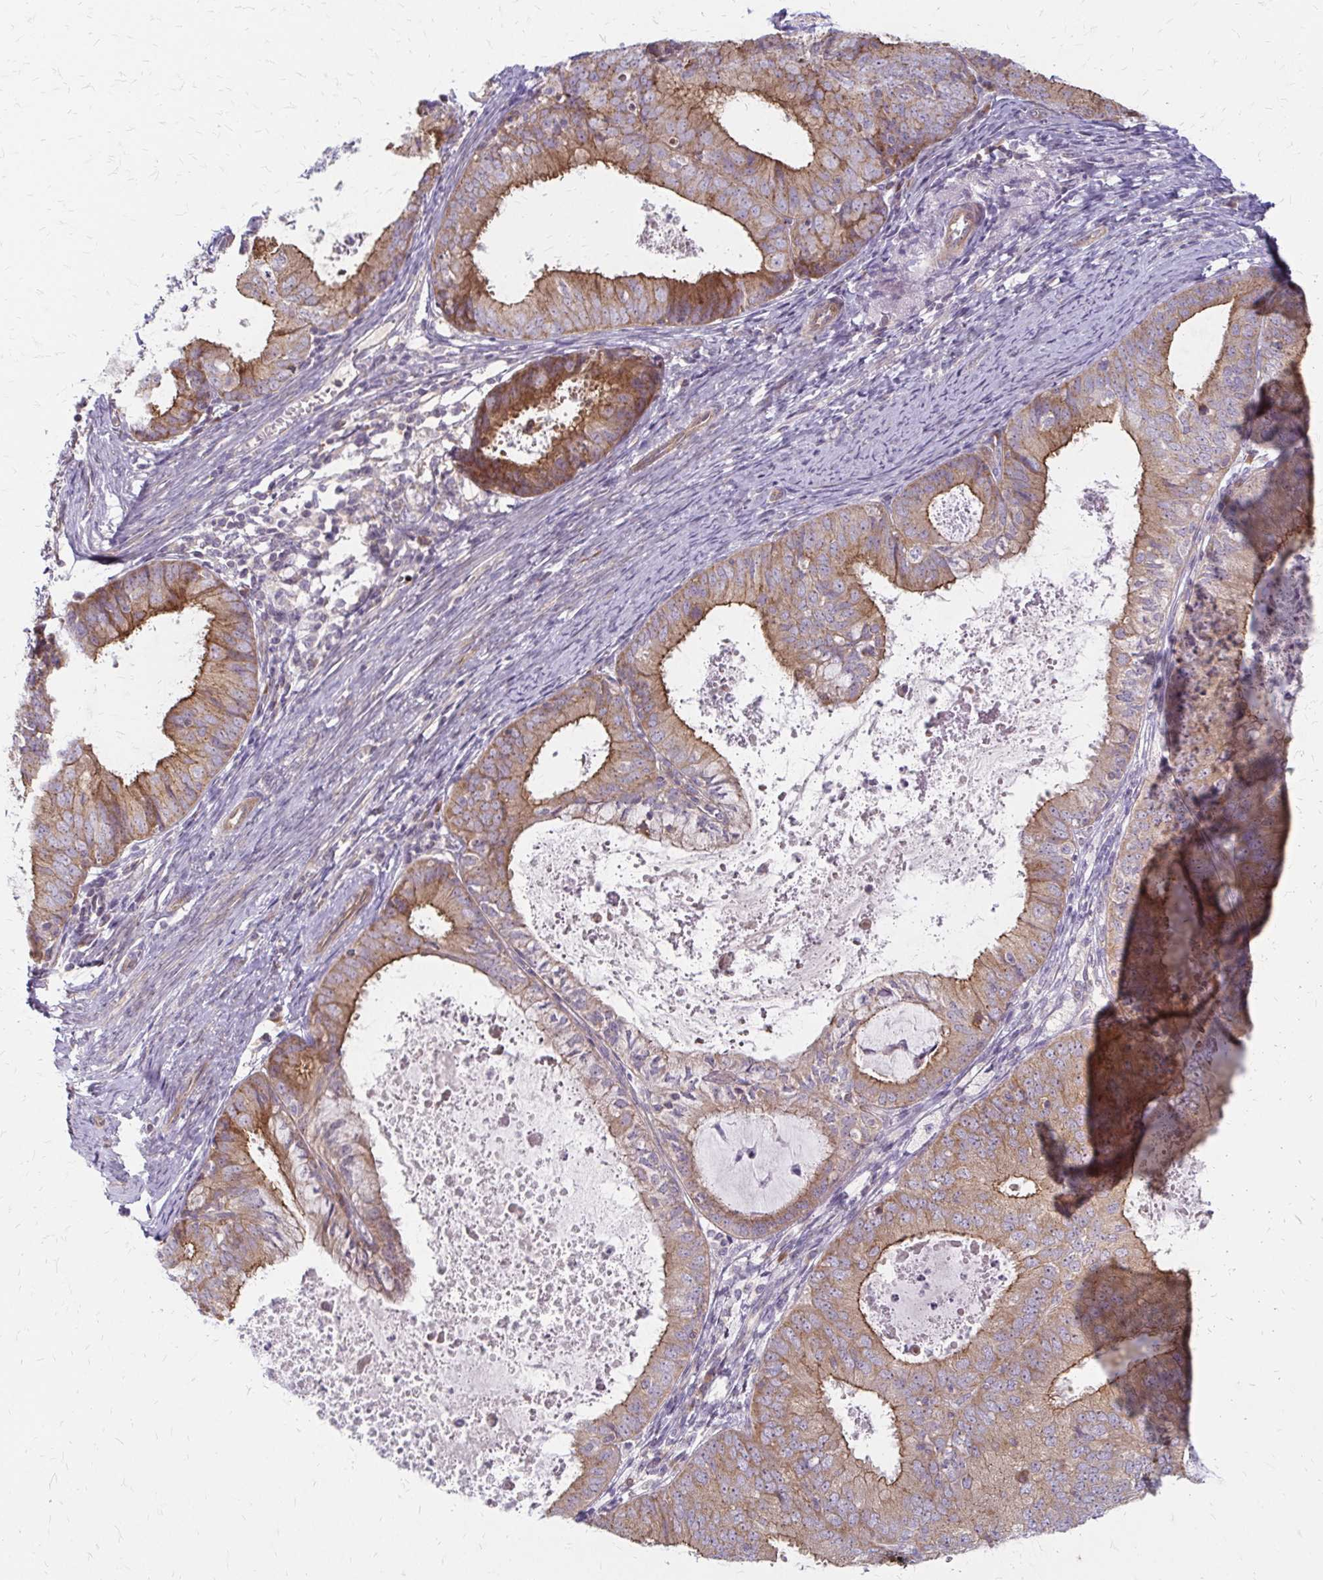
{"staining": {"intensity": "moderate", "quantity": ">75%", "location": "cytoplasmic/membranous"}, "tissue": "endometrial cancer", "cell_type": "Tumor cells", "image_type": "cancer", "snomed": [{"axis": "morphology", "description": "Adenocarcinoma, NOS"}, {"axis": "topography", "description": "Endometrium"}], "caption": "Adenocarcinoma (endometrial) tissue displays moderate cytoplasmic/membranous positivity in approximately >75% of tumor cells (IHC, brightfield microscopy, high magnification).", "gene": "ZNF383", "patient": {"sex": "female", "age": 57}}